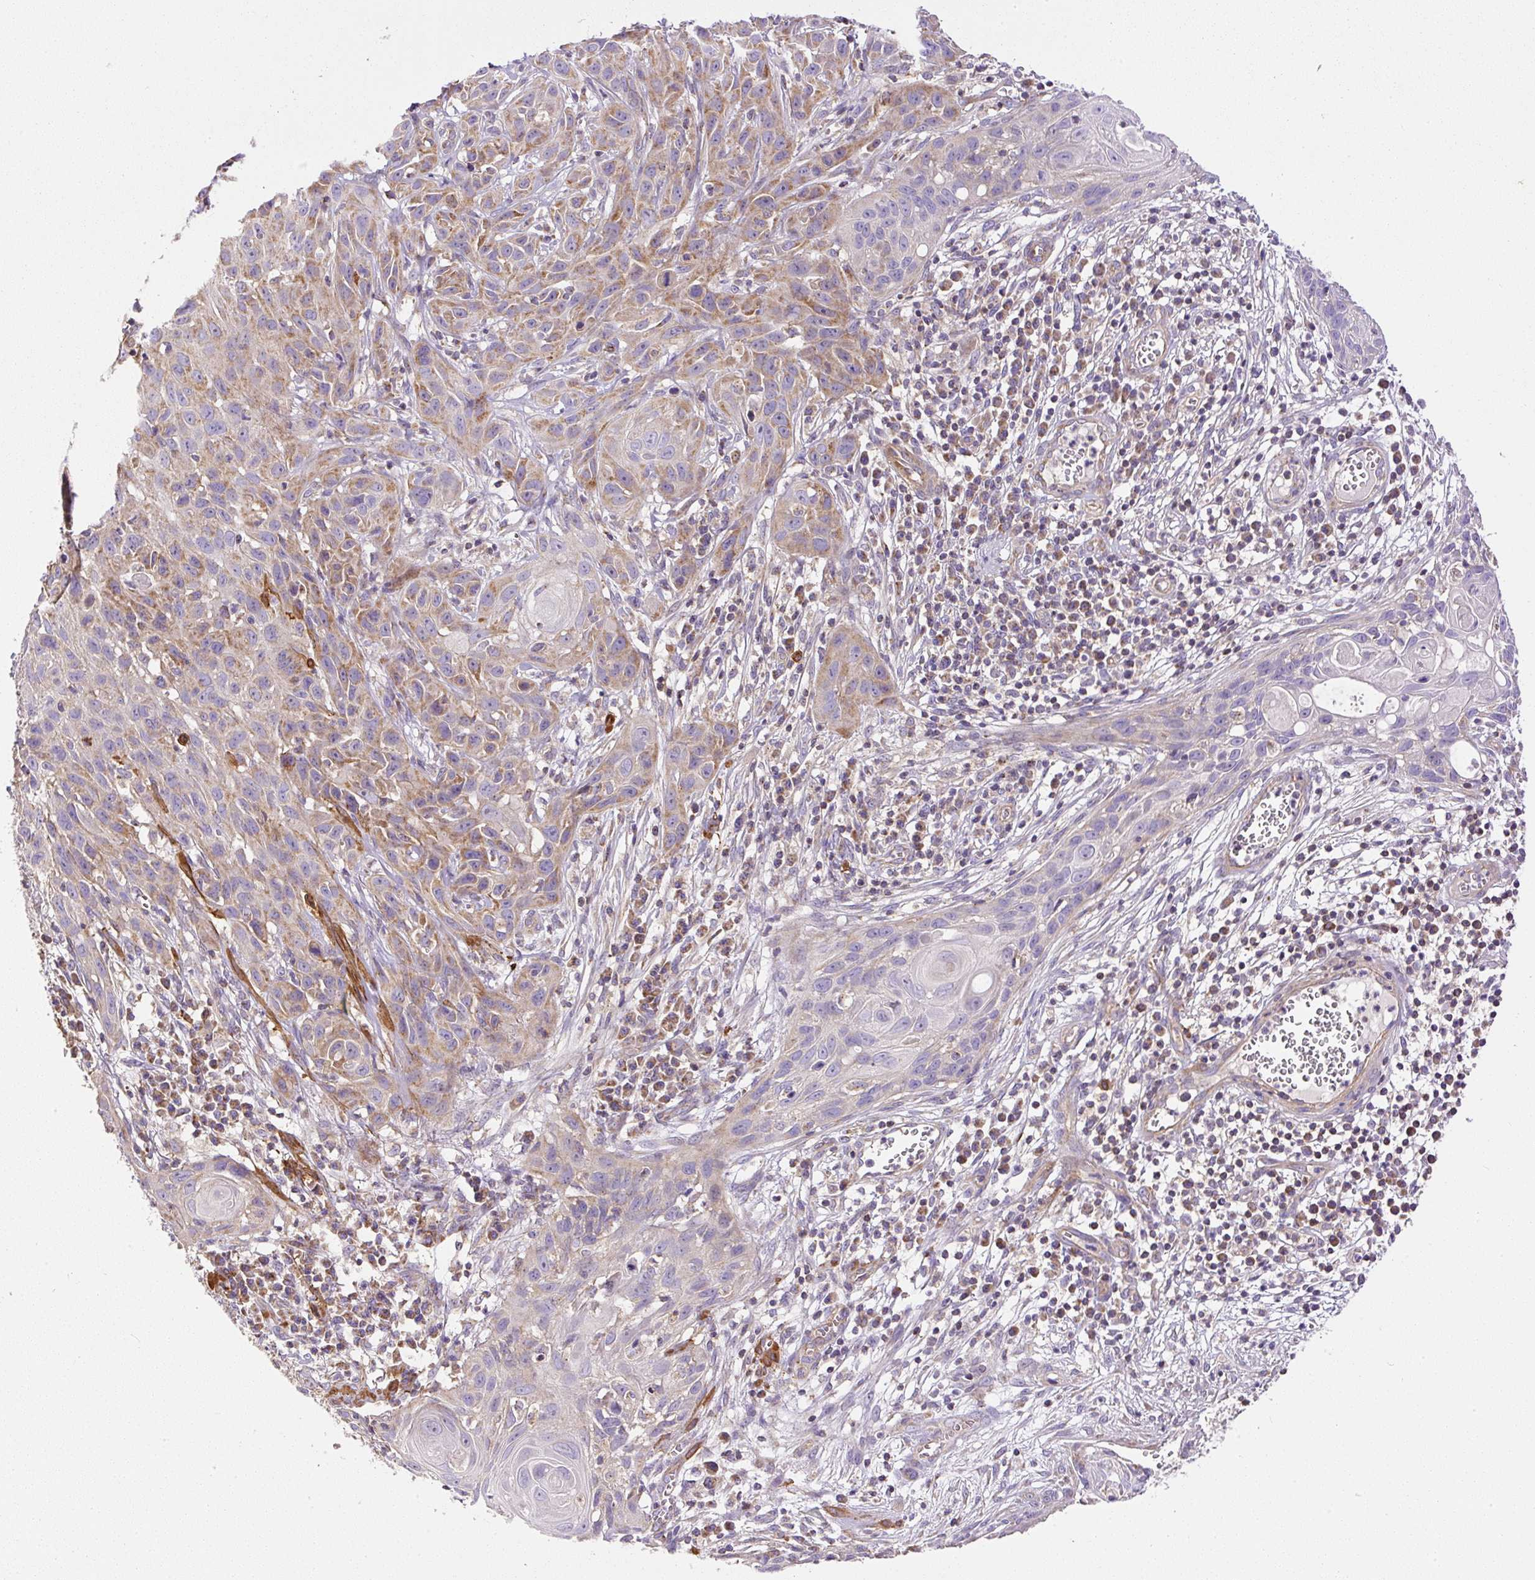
{"staining": {"intensity": "moderate", "quantity": ">75%", "location": "cytoplasmic/membranous"}, "tissue": "skin cancer", "cell_type": "Tumor cells", "image_type": "cancer", "snomed": [{"axis": "morphology", "description": "Squamous cell carcinoma, NOS"}, {"axis": "topography", "description": "Skin"}, {"axis": "topography", "description": "Vulva"}], "caption": "Approximately >75% of tumor cells in human skin squamous cell carcinoma demonstrate moderate cytoplasmic/membranous protein expression as visualized by brown immunohistochemical staining.", "gene": "NDUFAF2", "patient": {"sex": "female", "age": 83}}